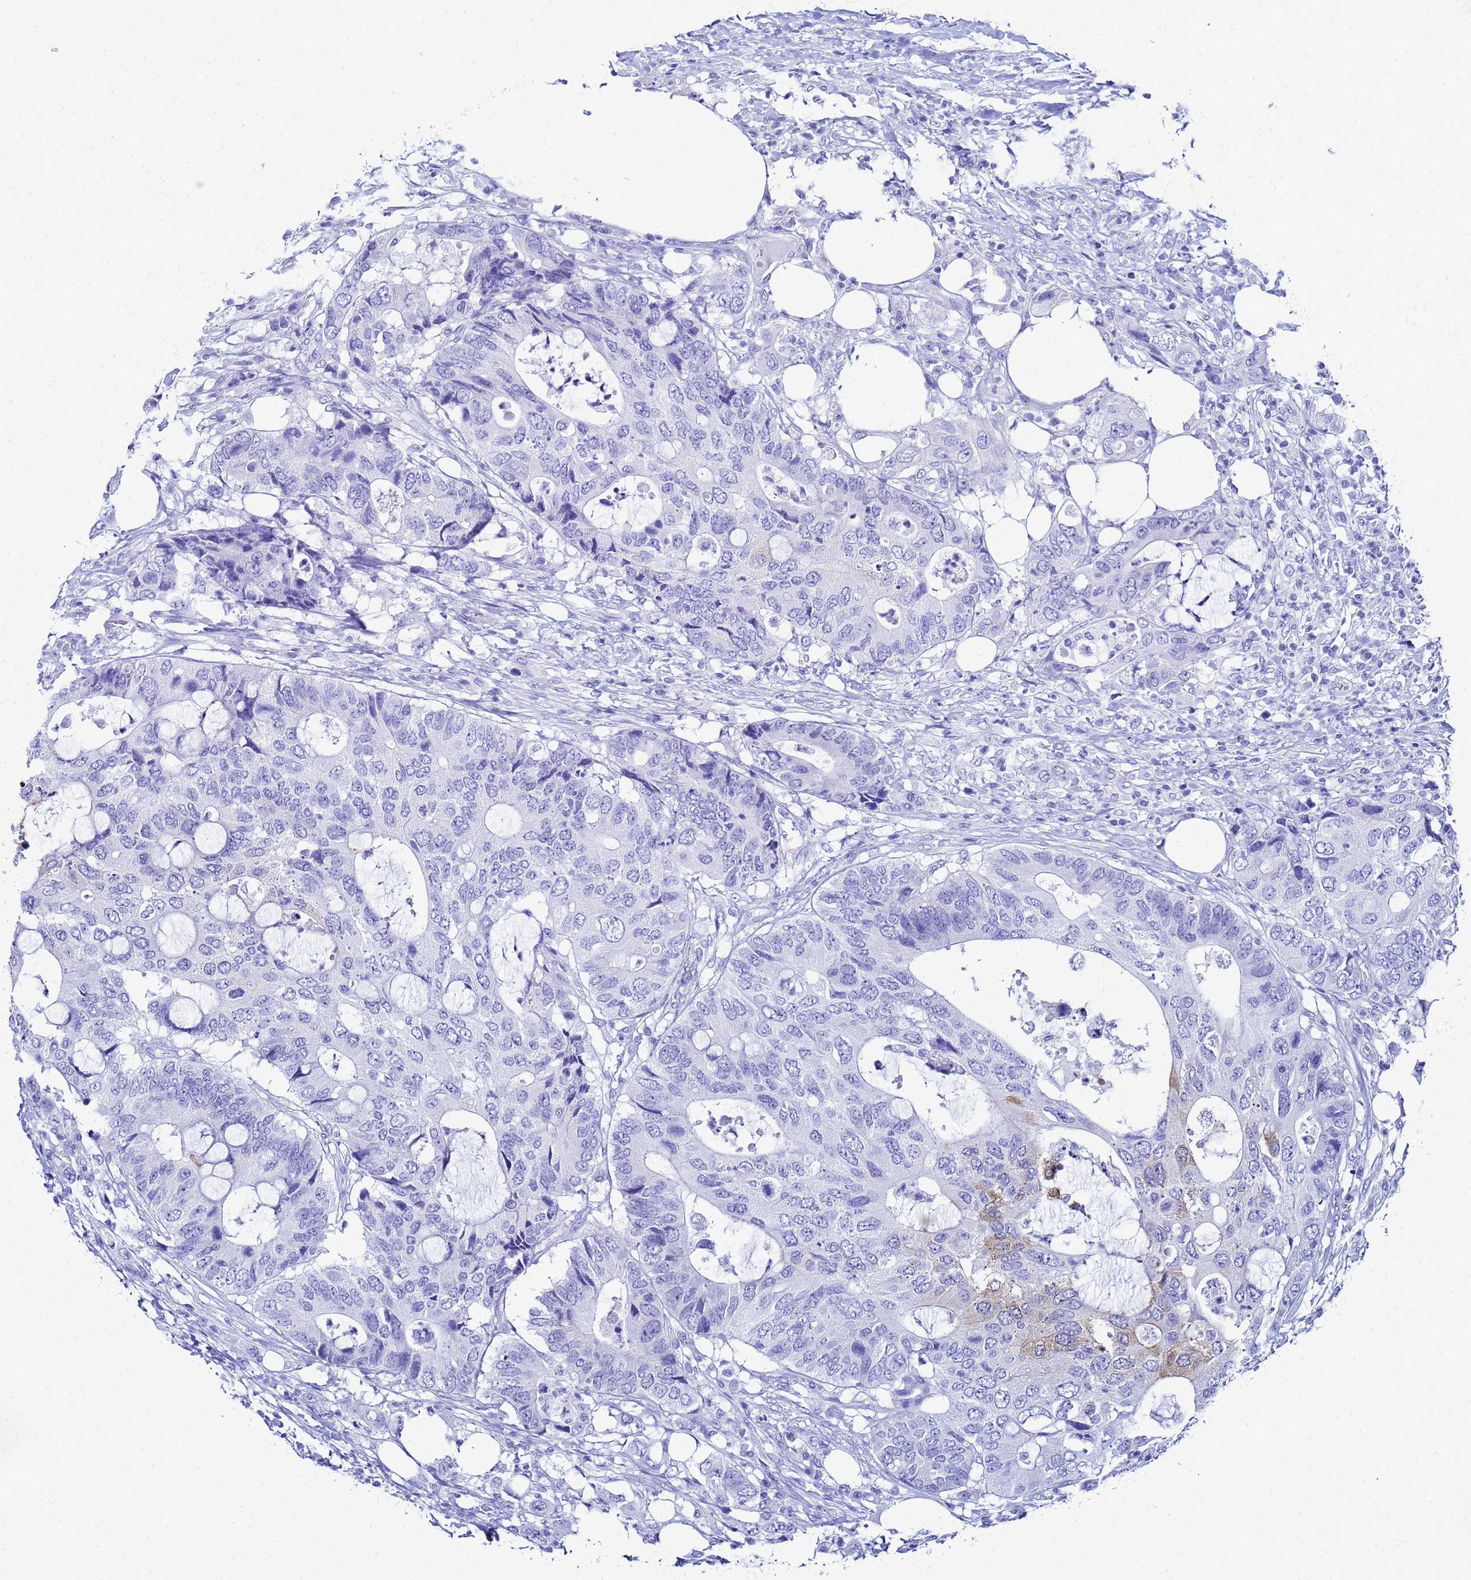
{"staining": {"intensity": "negative", "quantity": "none", "location": "none"}, "tissue": "colorectal cancer", "cell_type": "Tumor cells", "image_type": "cancer", "snomed": [{"axis": "morphology", "description": "Adenocarcinoma, NOS"}, {"axis": "topography", "description": "Colon"}], "caption": "Protein analysis of colorectal cancer (adenocarcinoma) exhibits no significant staining in tumor cells.", "gene": "CKB", "patient": {"sex": "male", "age": 71}}